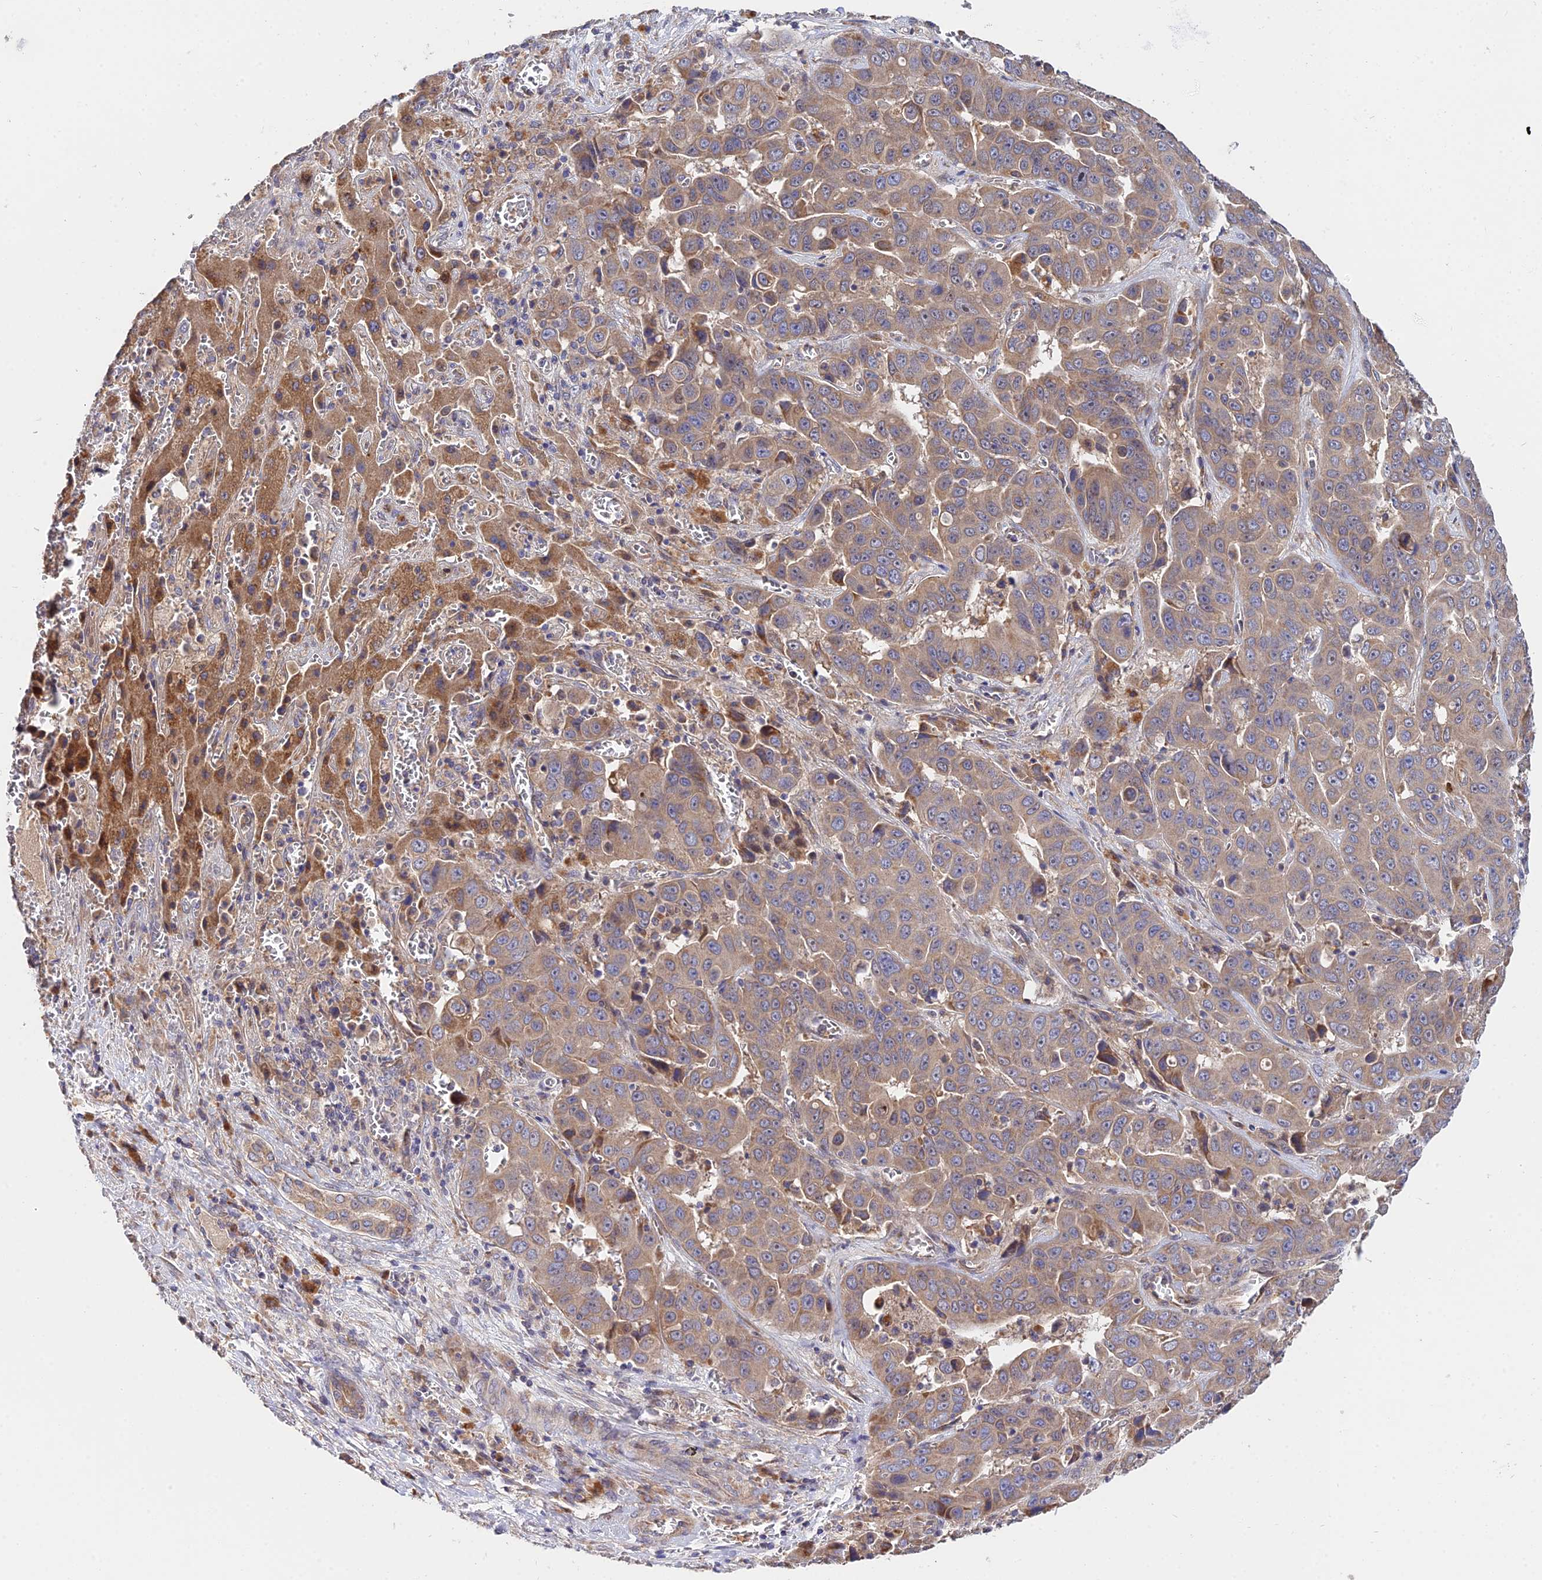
{"staining": {"intensity": "weak", "quantity": ">75%", "location": "cytoplasmic/membranous"}, "tissue": "liver cancer", "cell_type": "Tumor cells", "image_type": "cancer", "snomed": [{"axis": "morphology", "description": "Cholangiocarcinoma"}, {"axis": "topography", "description": "Liver"}], "caption": "High-power microscopy captured an immunohistochemistry photomicrograph of cholangiocarcinoma (liver), revealing weak cytoplasmic/membranous positivity in about >75% of tumor cells.", "gene": "CDC37L1", "patient": {"sex": "female", "age": 52}}